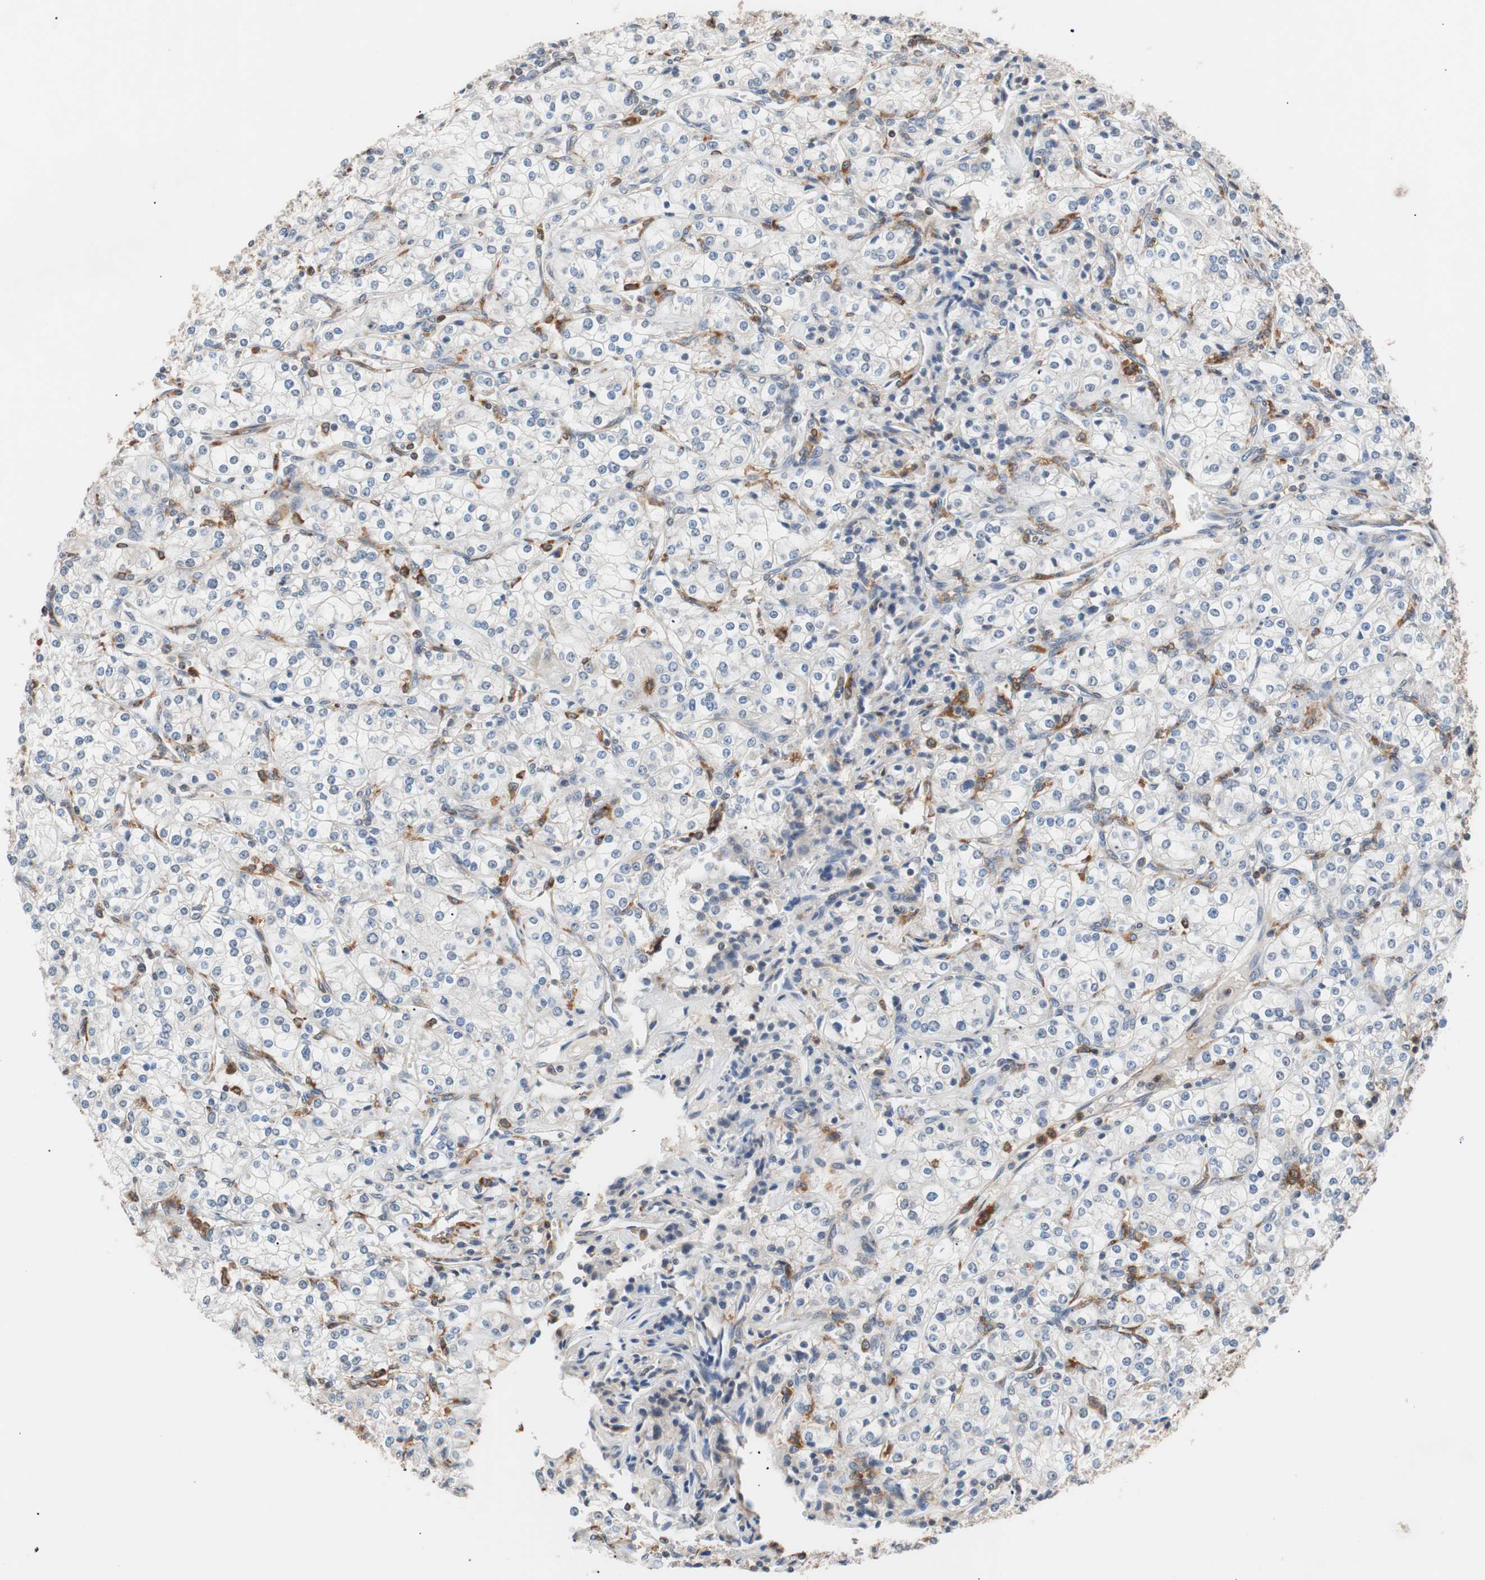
{"staining": {"intensity": "negative", "quantity": "none", "location": "none"}, "tissue": "renal cancer", "cell_type": "Tumor cells", "image_type": "cancer", "snomed": [{"axis": "morphology", "description": "Adenocarcinoma, NOS"}, {"axis": "topography", "description": "Kidney"}], "caption": "Renal cancer was stained to show a protein in brown. There is no significant staining in tumor cells.", "gene": "LITAF", "patient": {"sex": "male", "age": 77}}